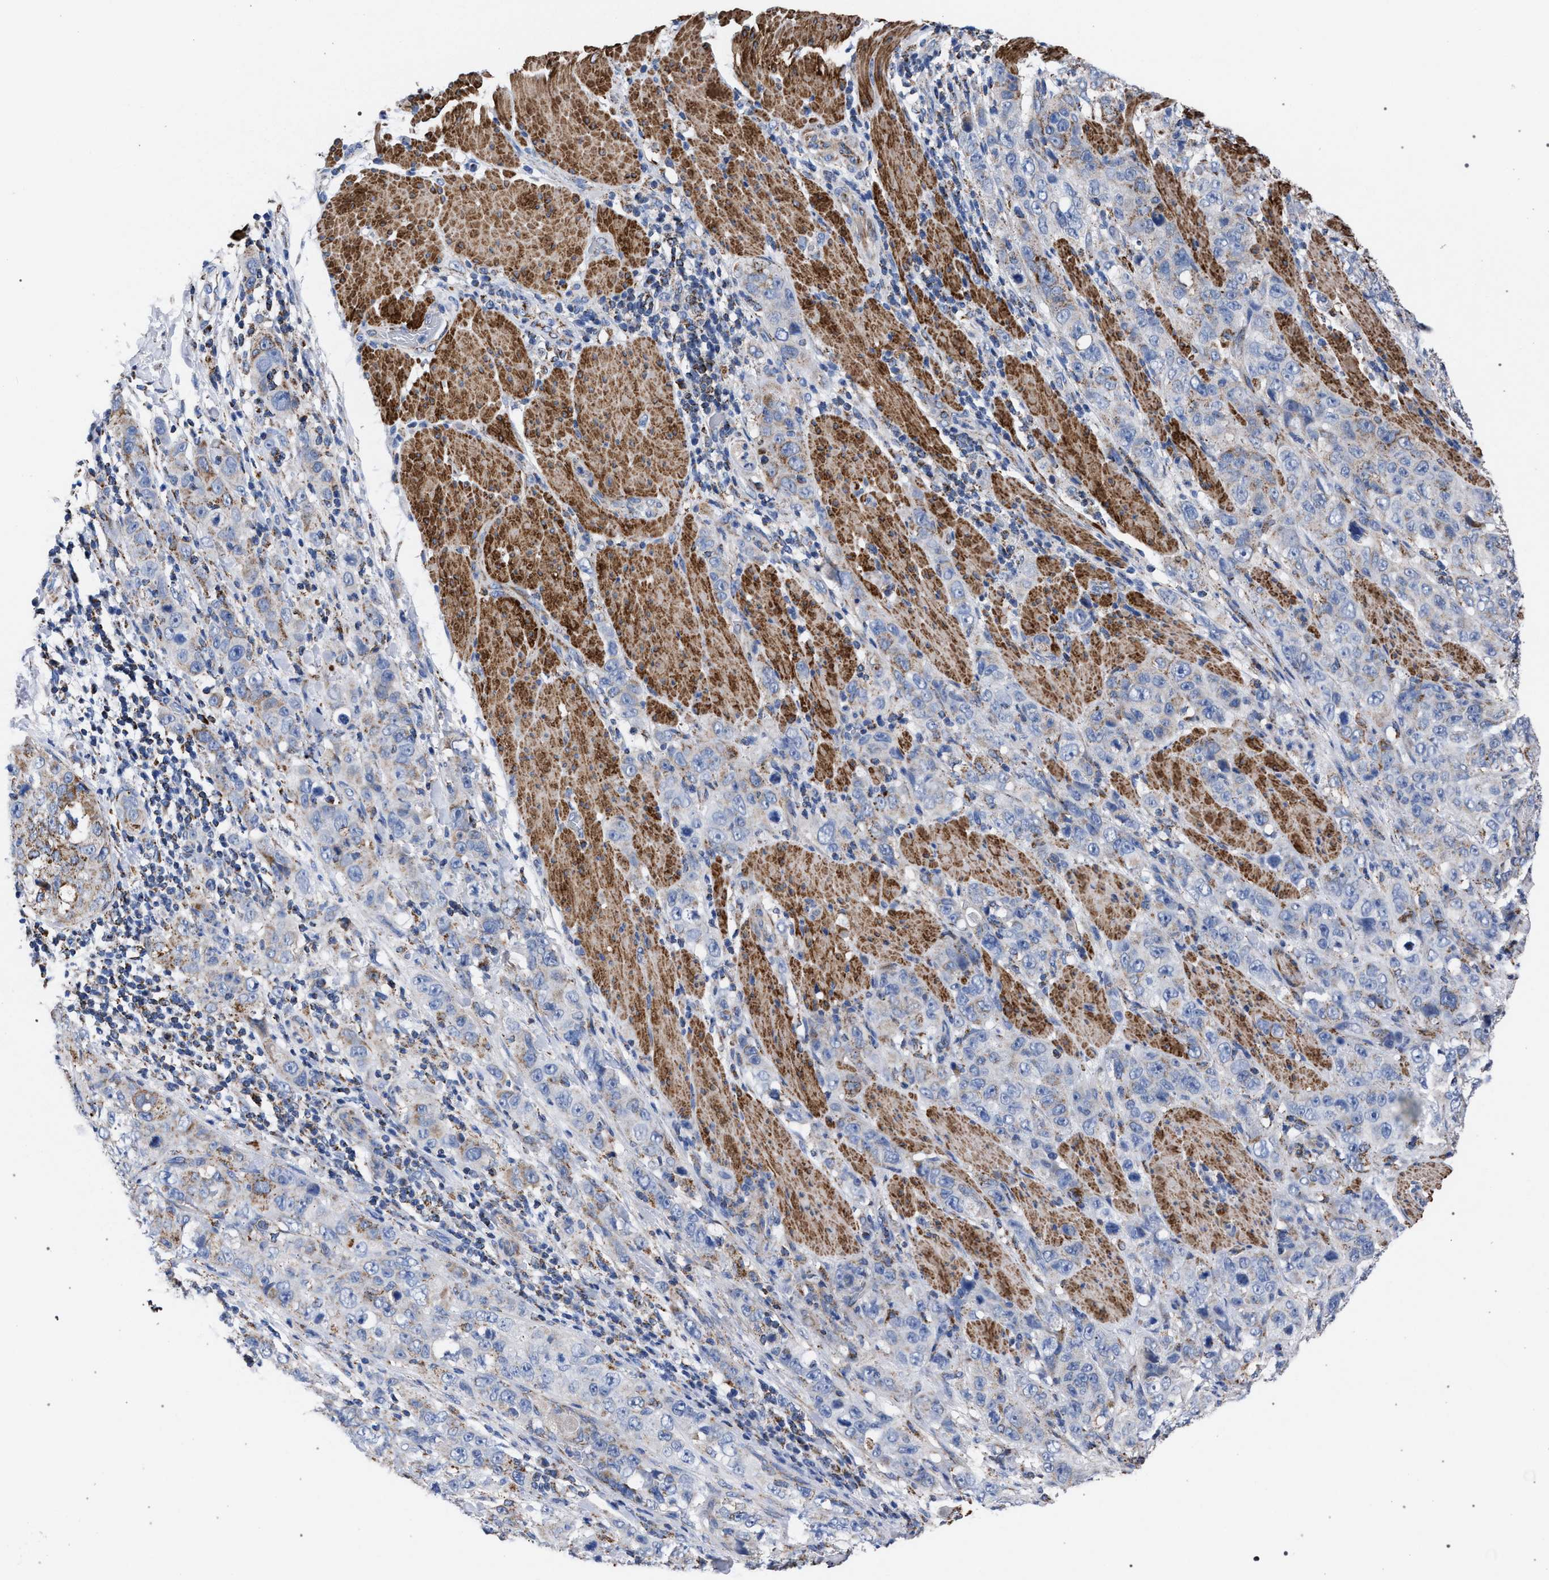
{"staining": {"intensity": "moderate", "quantity": "<25%", "location": "cytoplasmic/membranous"}, "tissue": "stomach cancer", "cell_type": "Tumor cells", "image_type": "cancer", "snomed": [{"axis": "morphology", "description": "Adenocarcinoma, NOS"}, {"axis": "topography", "description": "Stomach"}], "caption": "Immunohistochemistry (IHC) of stomach cancer reveals low levels of moderate cytoplasmic/membranous positivity in about <25% of tumor cells.", "gene": "ACADS", "patient": {"sex": "male", "age": 48}}